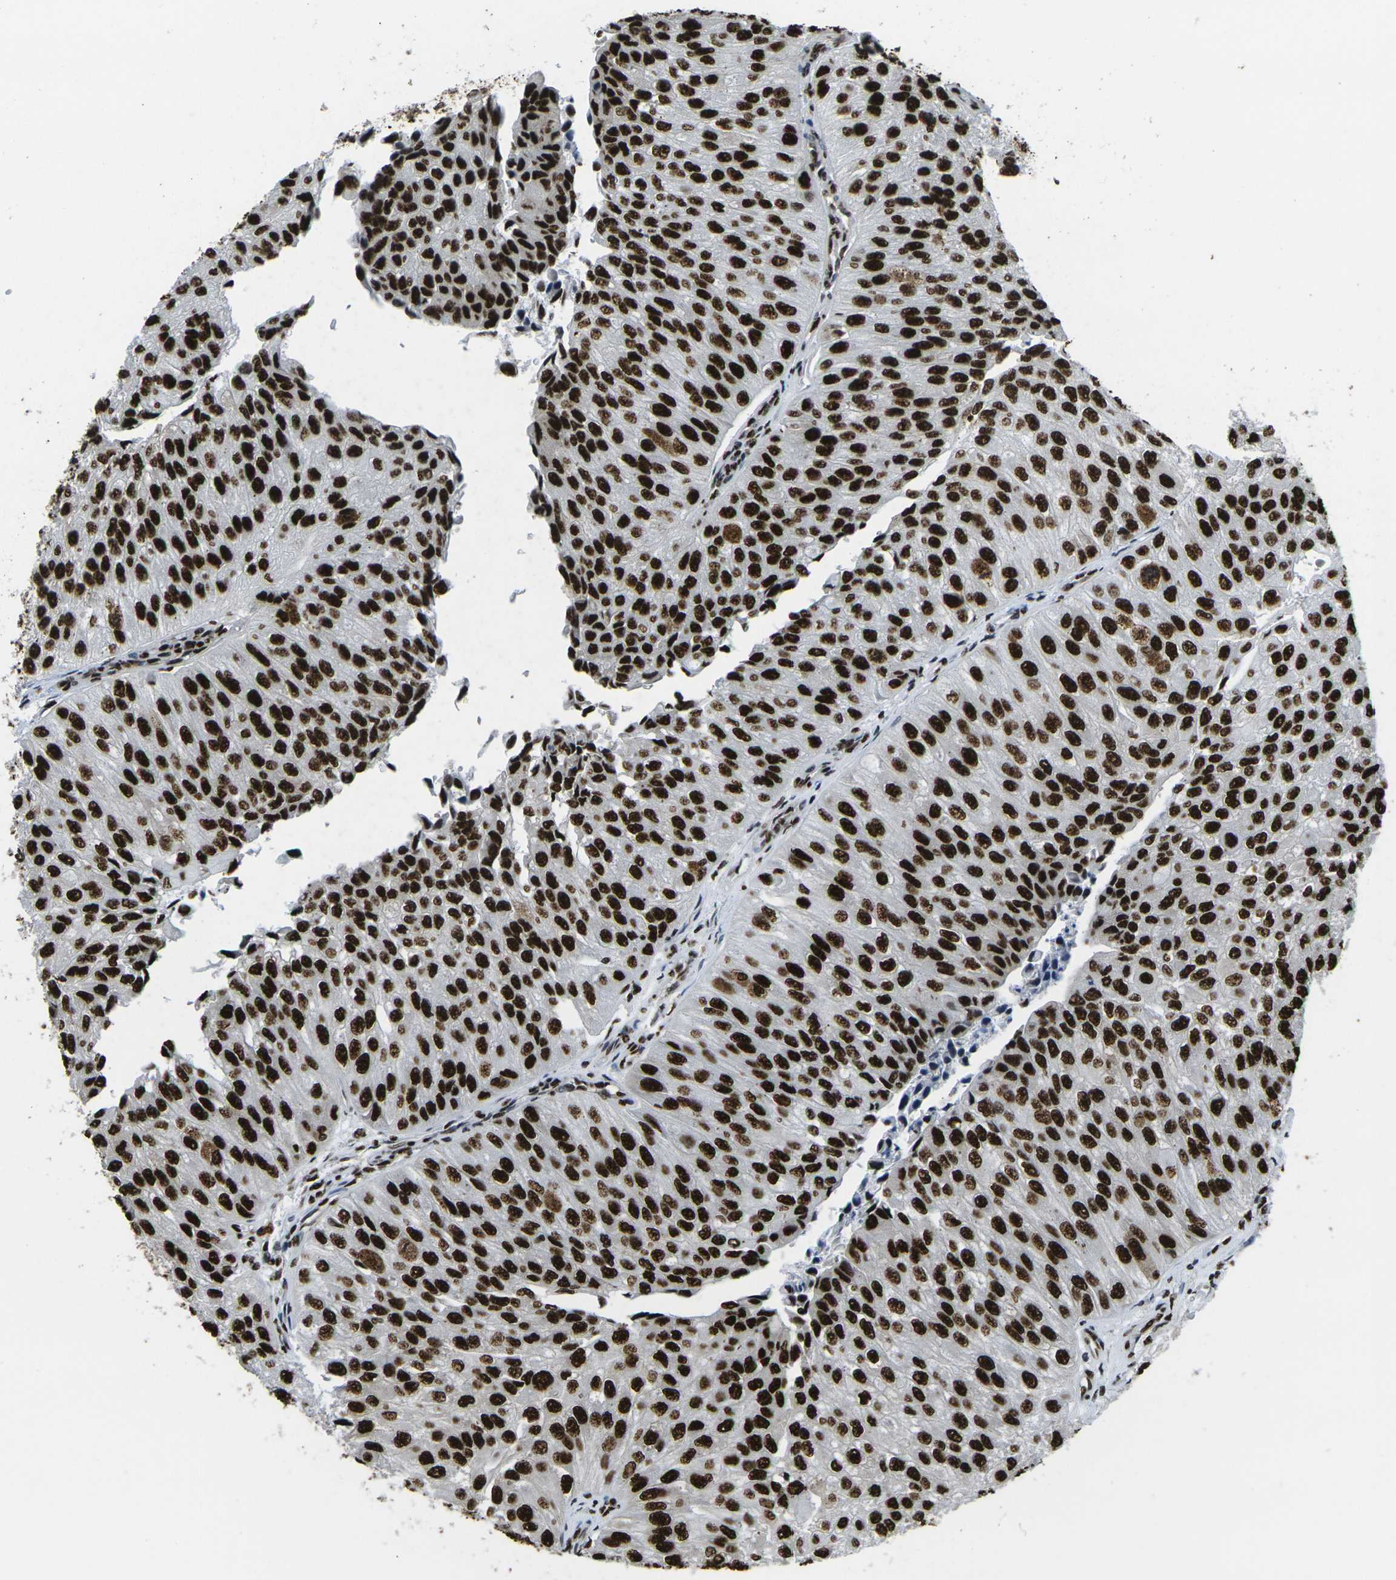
{"staining": {"intensity": "strong", "quantity": ">75%", "location": "nuclear"}, "tissue": "urothelial cancer", "cell_type": "Tumor cells", "image_type": "cancer", "snomed": [{"axis": "morphology", "description": "Urothelial carcinoma, High grade"}, {"axis": "topography", "description": "Kidney"}, {"axis": "topography", "description": "Urinary bladder"}], "caption": "Protein staining of high-grade urothelial carcinoma tissue reveals strong nuclear staining in about >75% of tumor cells. The staining was performed using DAB (3,3'-diaminobenzidine), with brown indicating positive protein expression. Nuclei are stained blue with hematoxylin.", "gene": "SMARCC1", "patient": {"sex": "male", "age": 77}}